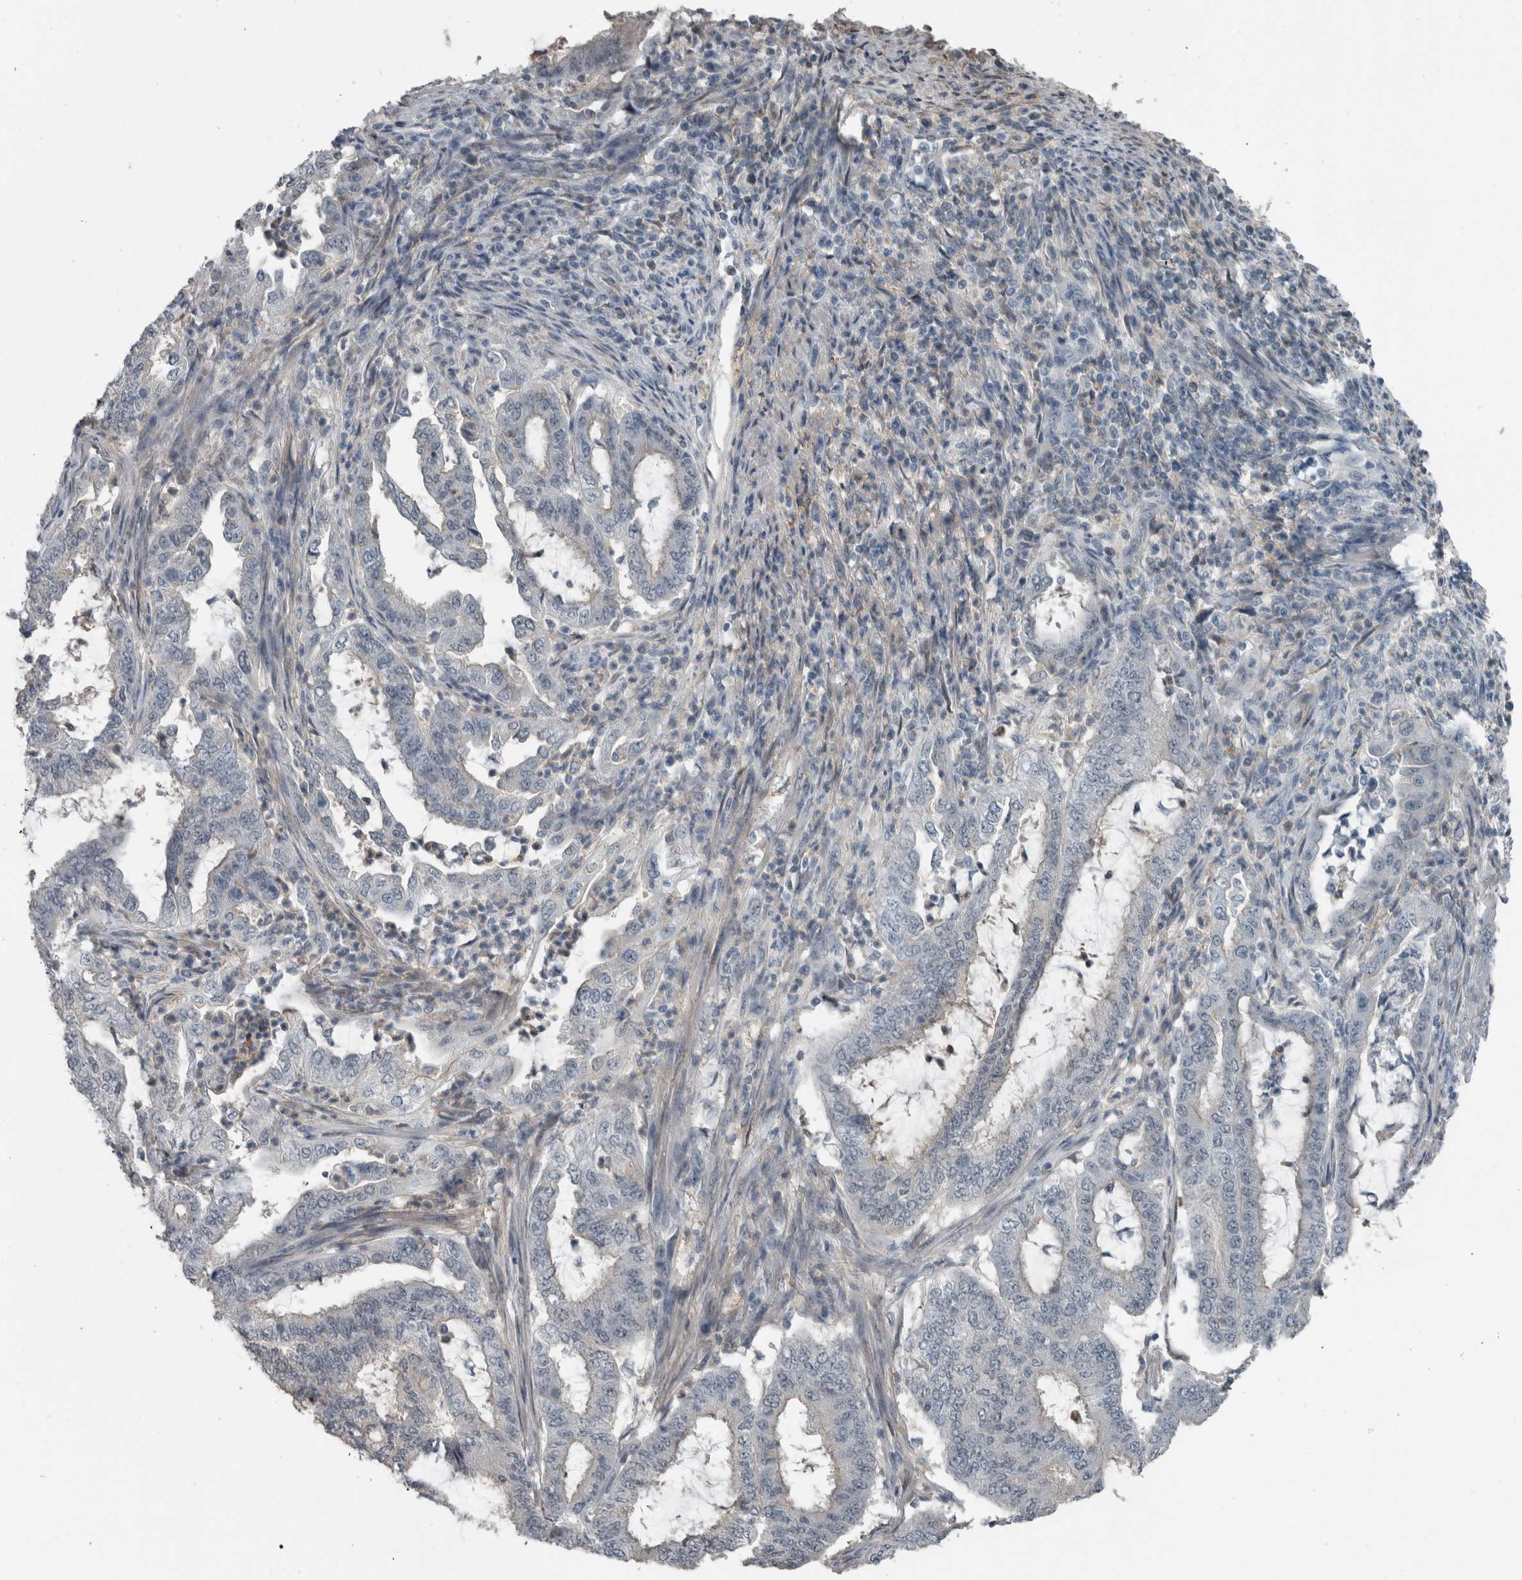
{"staining": {"intensity": "negative", "quantity": "none", "location": "none"}, "tissue": "endometrial cancer", "cell_type": "Tumor cells", "image_type": "cancer", "snomed": [{"axis": "morphology", "description": "Adenocarcinoma, NOS"}, {"axis": "topography", "description": "Endometrium"}], "caption": "Endometrial cancer was stained to show a protein in brown. There is no significant staining in tumor cells.", "gene": "ACSF2", "patient": {"sex": "female", "age": 51}}